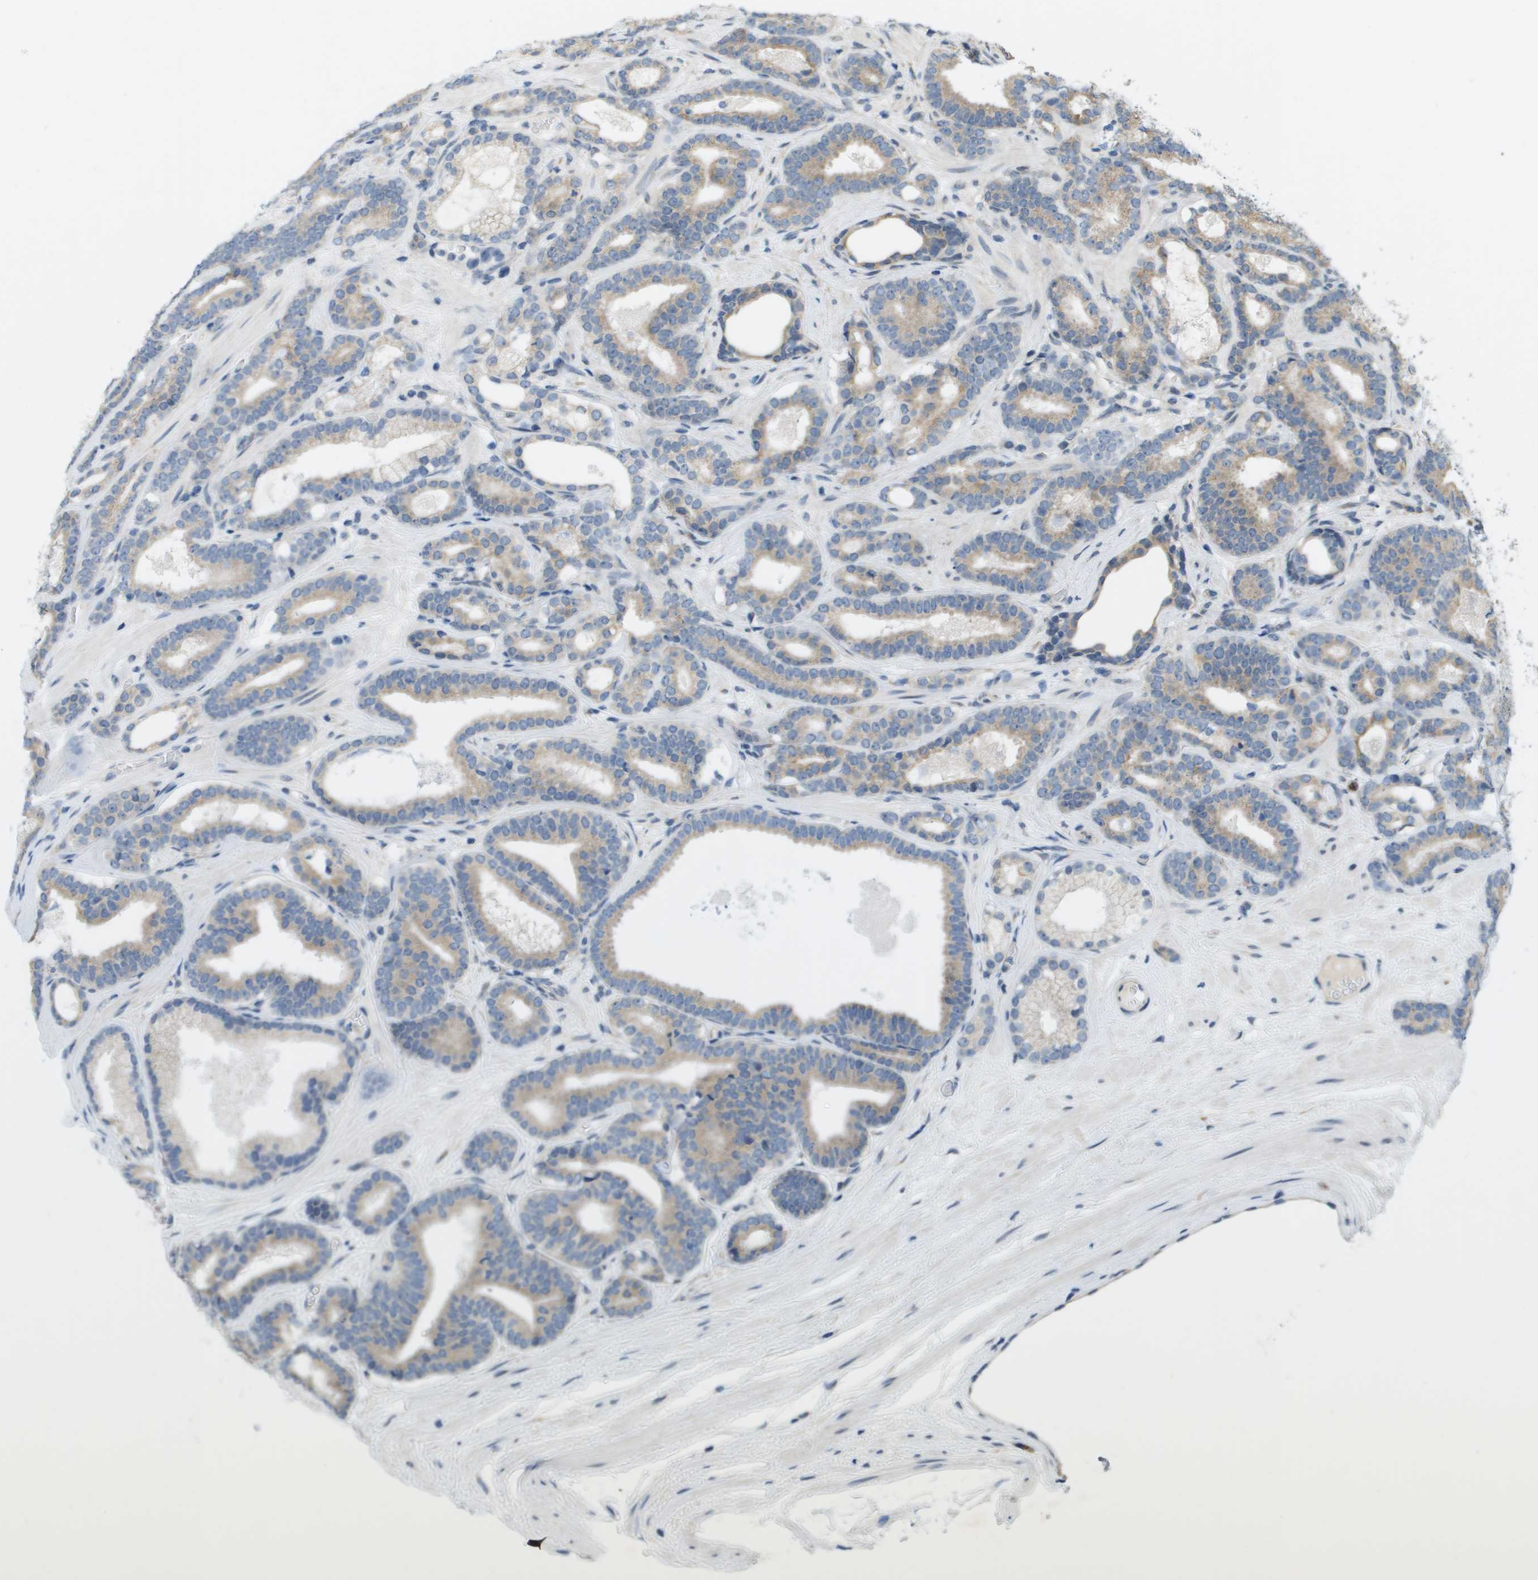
{"staining": {"intensity": "weak", "quantity": "25%-75%", "location": "cytoplasmic/membranous"}, "tissue": "prostate cancer", "cell_type": "Tumor cells", "image_type": "cancer", "snomed": [{"axis": "morphology", "description": "Adenocarcinoma, High grade"}, {"axis": "topography", "description": "Prostate"}], "caption": "Immunohistochemistry histopathology image of human prostate cancer (adenocarcinoma (high-grade)) stained for a protein (brown), which demonstrates low levels of weak cytoplasmic/membranous positivity in about 25%-75% of tumor cells.", "gene": "IFNLR1", "patient": {"sex": "male", "age": 60}}